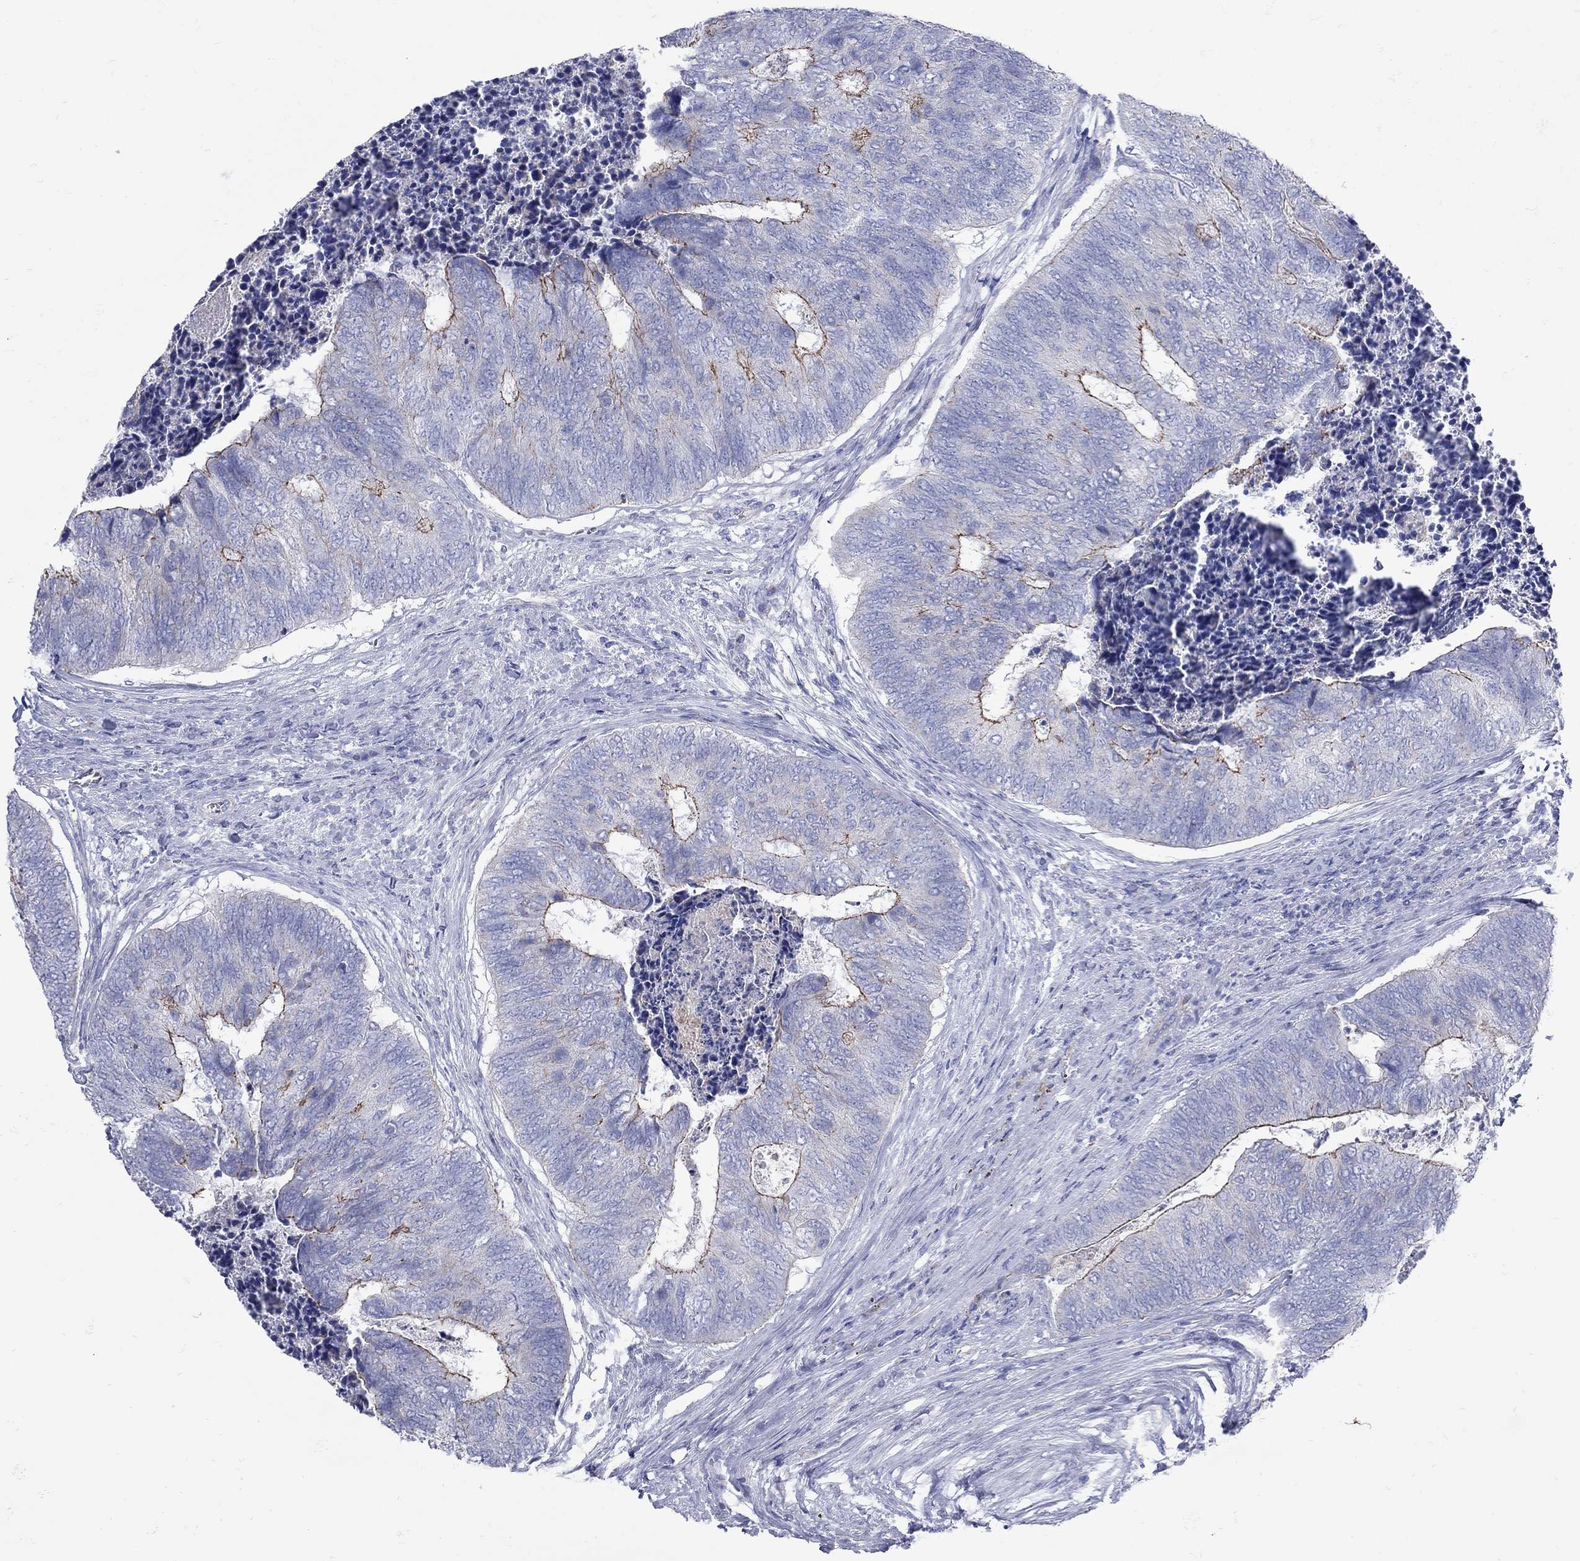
{"staining": {"intensity": "strong", "quantity": "25%-75%", "location": "cytoplasmic/membranous"}, "tissue": "colorectal cancer", "cell_type": "Tumor cells", "image_type": "cancer", "snomed": [{"axis": "morphology", "description": "Adenocarcinoma, NOS"}, {"axis": "topography", "description": "Colon"}], "caption": "Immunohistochemical staining of colorectal adenocarcinoma displays high levels of strong cytoplasmic/membranous protein positivity in approximately 25%-75% of tumor cells.", "gene": "PDZD3", "patient": {"sex": "female", "age": 67}}